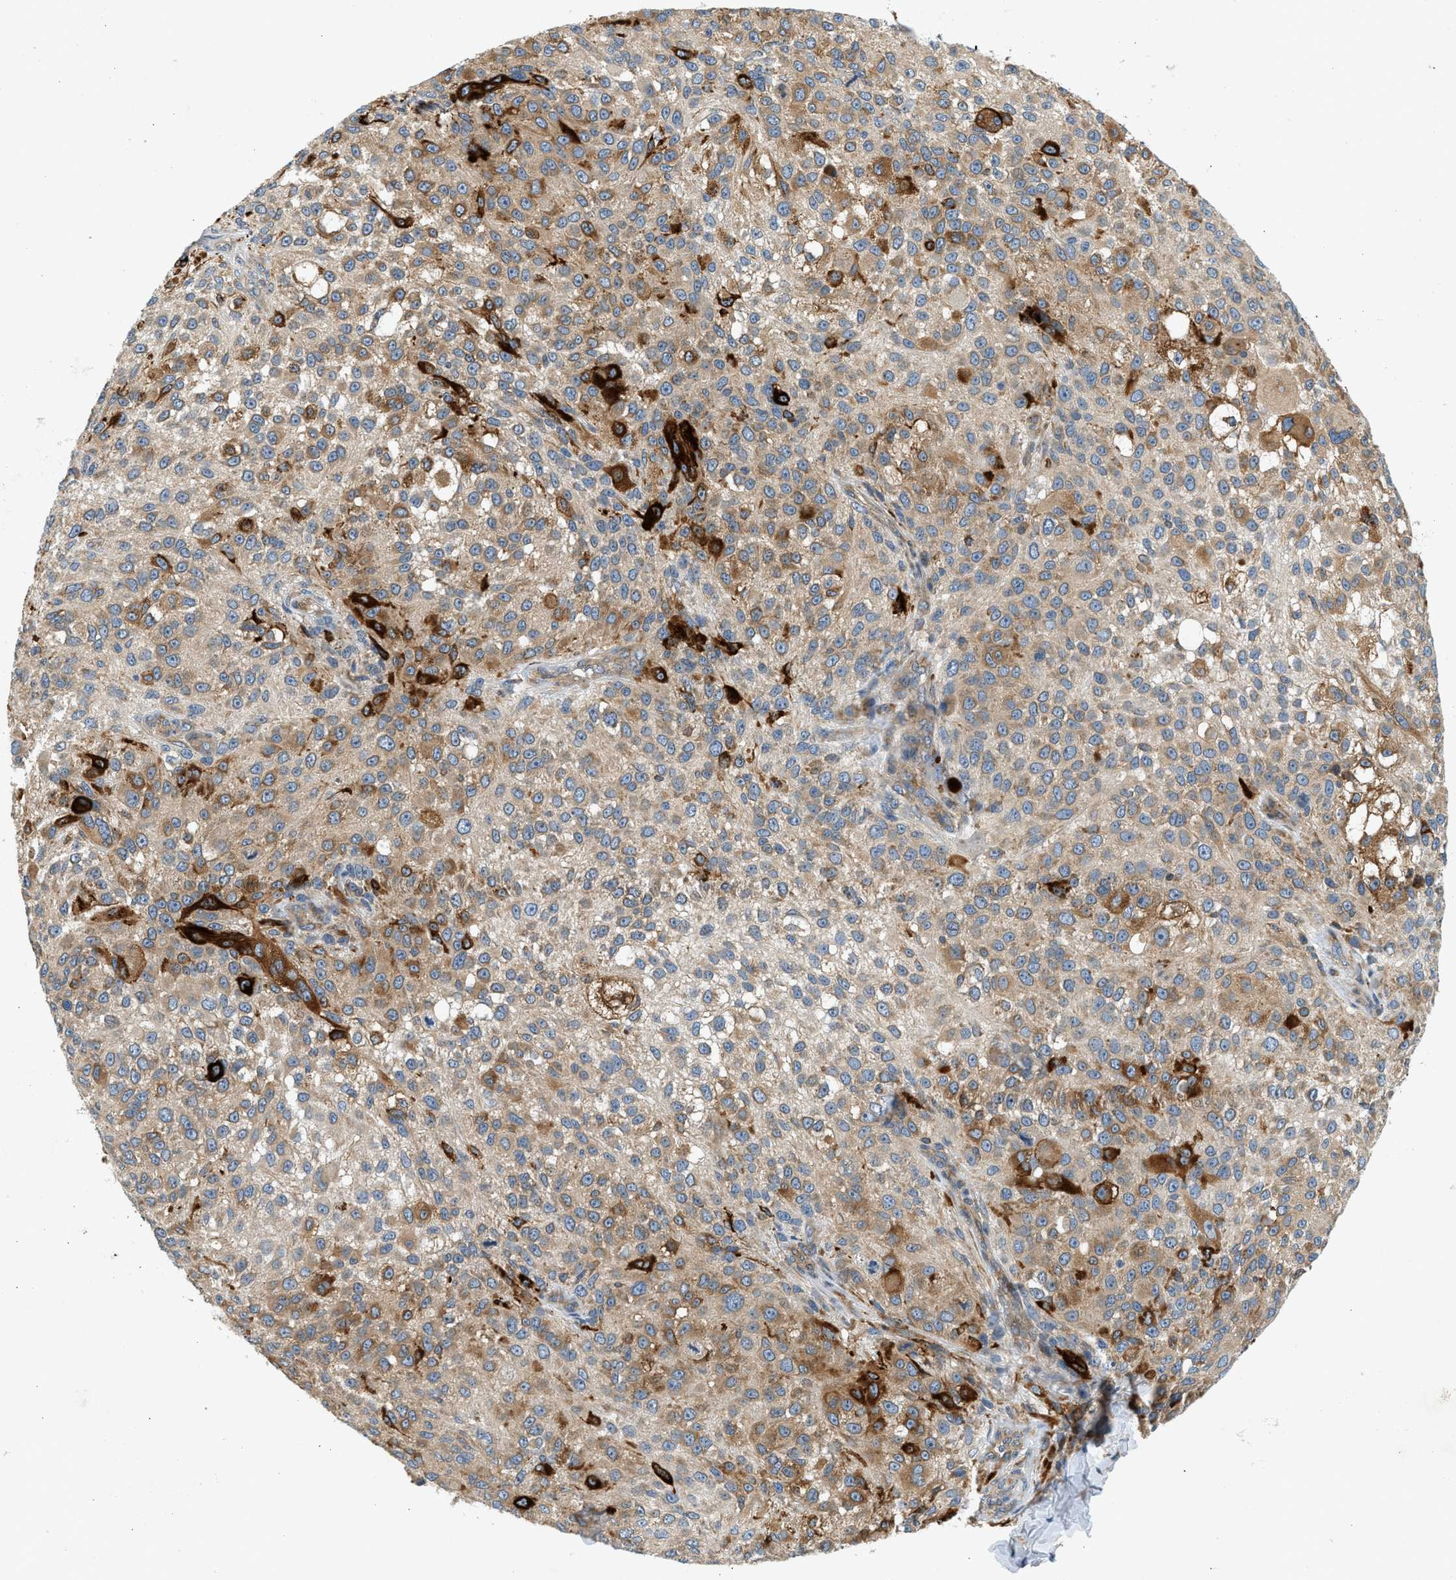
{"staining": {"intensity": "moderate", "quantity": ">75%", "location": "cytoplasmic/membranous"}, "tissue": "melanoma", "cell_type": "Tumor cells", "image_type": "cancer", "snomed": [{"axis": "morphology", "description": "Necrosis, NOS"}, {"axis": "morphology", "description": "Malignant melanoma, NOS"}, {"axis": "topography", "description": "Skin"}], "caption": "Melanoma was stained to show a protein in brown. There is medium levels of moderate cytoplasmic/membranous staining in about >75% of tumor cells.", "gene": "KDELR2", "patient": {"sex": "female", "age": 87}}